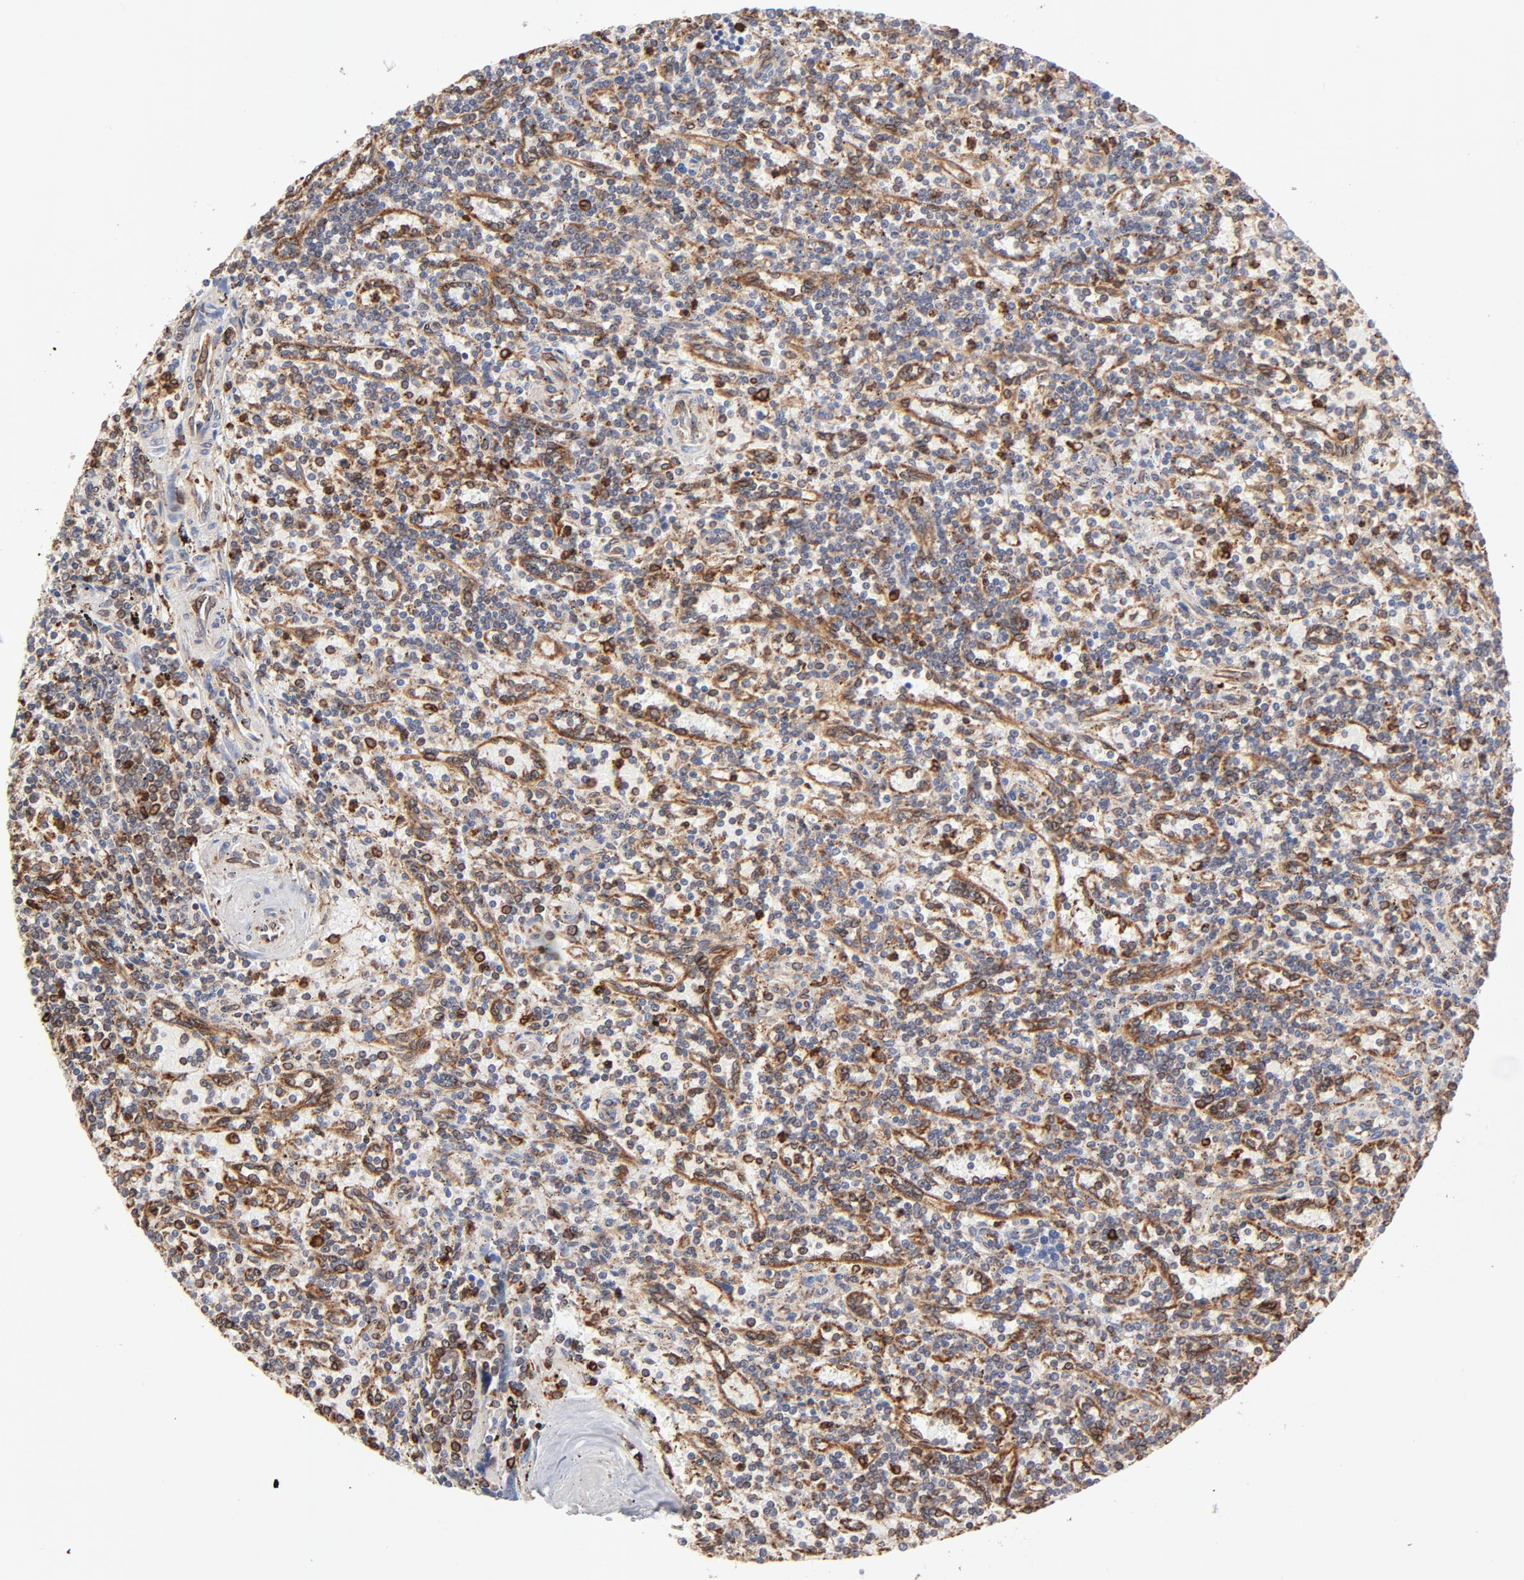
{"staining": {"intensity": "strong", "quantity": "<25%", "location": "cytoplasmic/membranous"}, "tissue": "lymphoma", "cell_type": "Tumor cells", "image_type": "cancer", "snomed": [{"axis": "morphology", "description": "Malignant lymphoma, non-Hodgkin's type, Low grade"}, {"axis": "topography", "description": "Spleen"}], "caption": "Immunohistochemistry image of human low-grade malignant lymphoma, non-Hodgkin's type stained for a protein (brown), which reveals medium levels of strong cytoplasmic/membranous positivity in about <25% of tumor cells.", "gene": "CANX", "patient": {"sex": "male", "age": 73}}